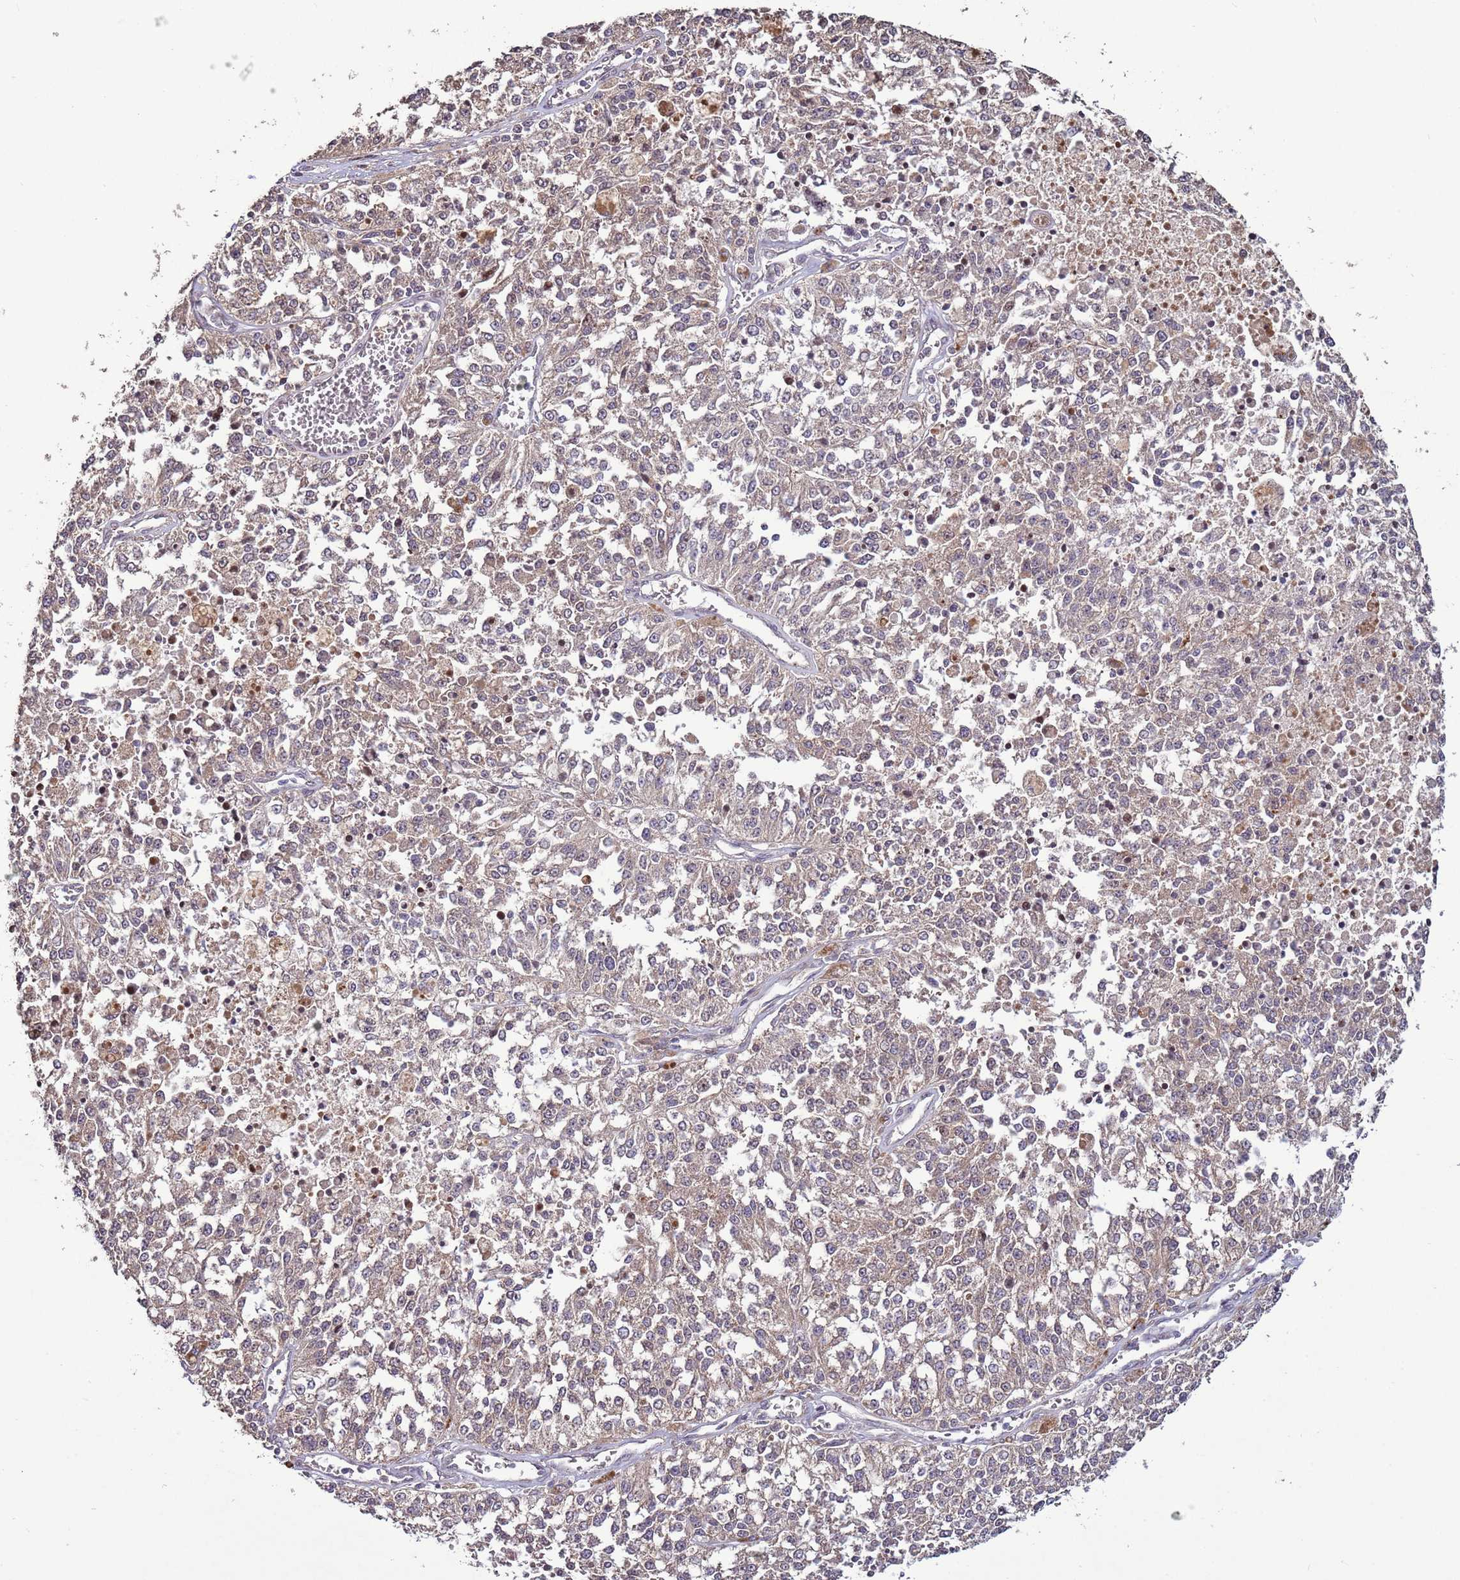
{"staining": {"intensity": "weak", "quantity": "25%-75%", "location": "cytoplasmic/membranous"}, "tissue": "melanoma", "cell_type": "Tumor cells", "image_type": "cancer", "snomed": [{"axis": "morphology", "description": "Malignant melanoma, NOS"}, {"axis": "topography", "description": "Skin"}], "caption": "Weak cytoplasmic/membranous expression for a protein is identified in approximately 25%-75% of tumor cells of melanoma using immunohistochemistry.", "gene": "HGH1", "patient": {"sex": "female", "age": 64}}